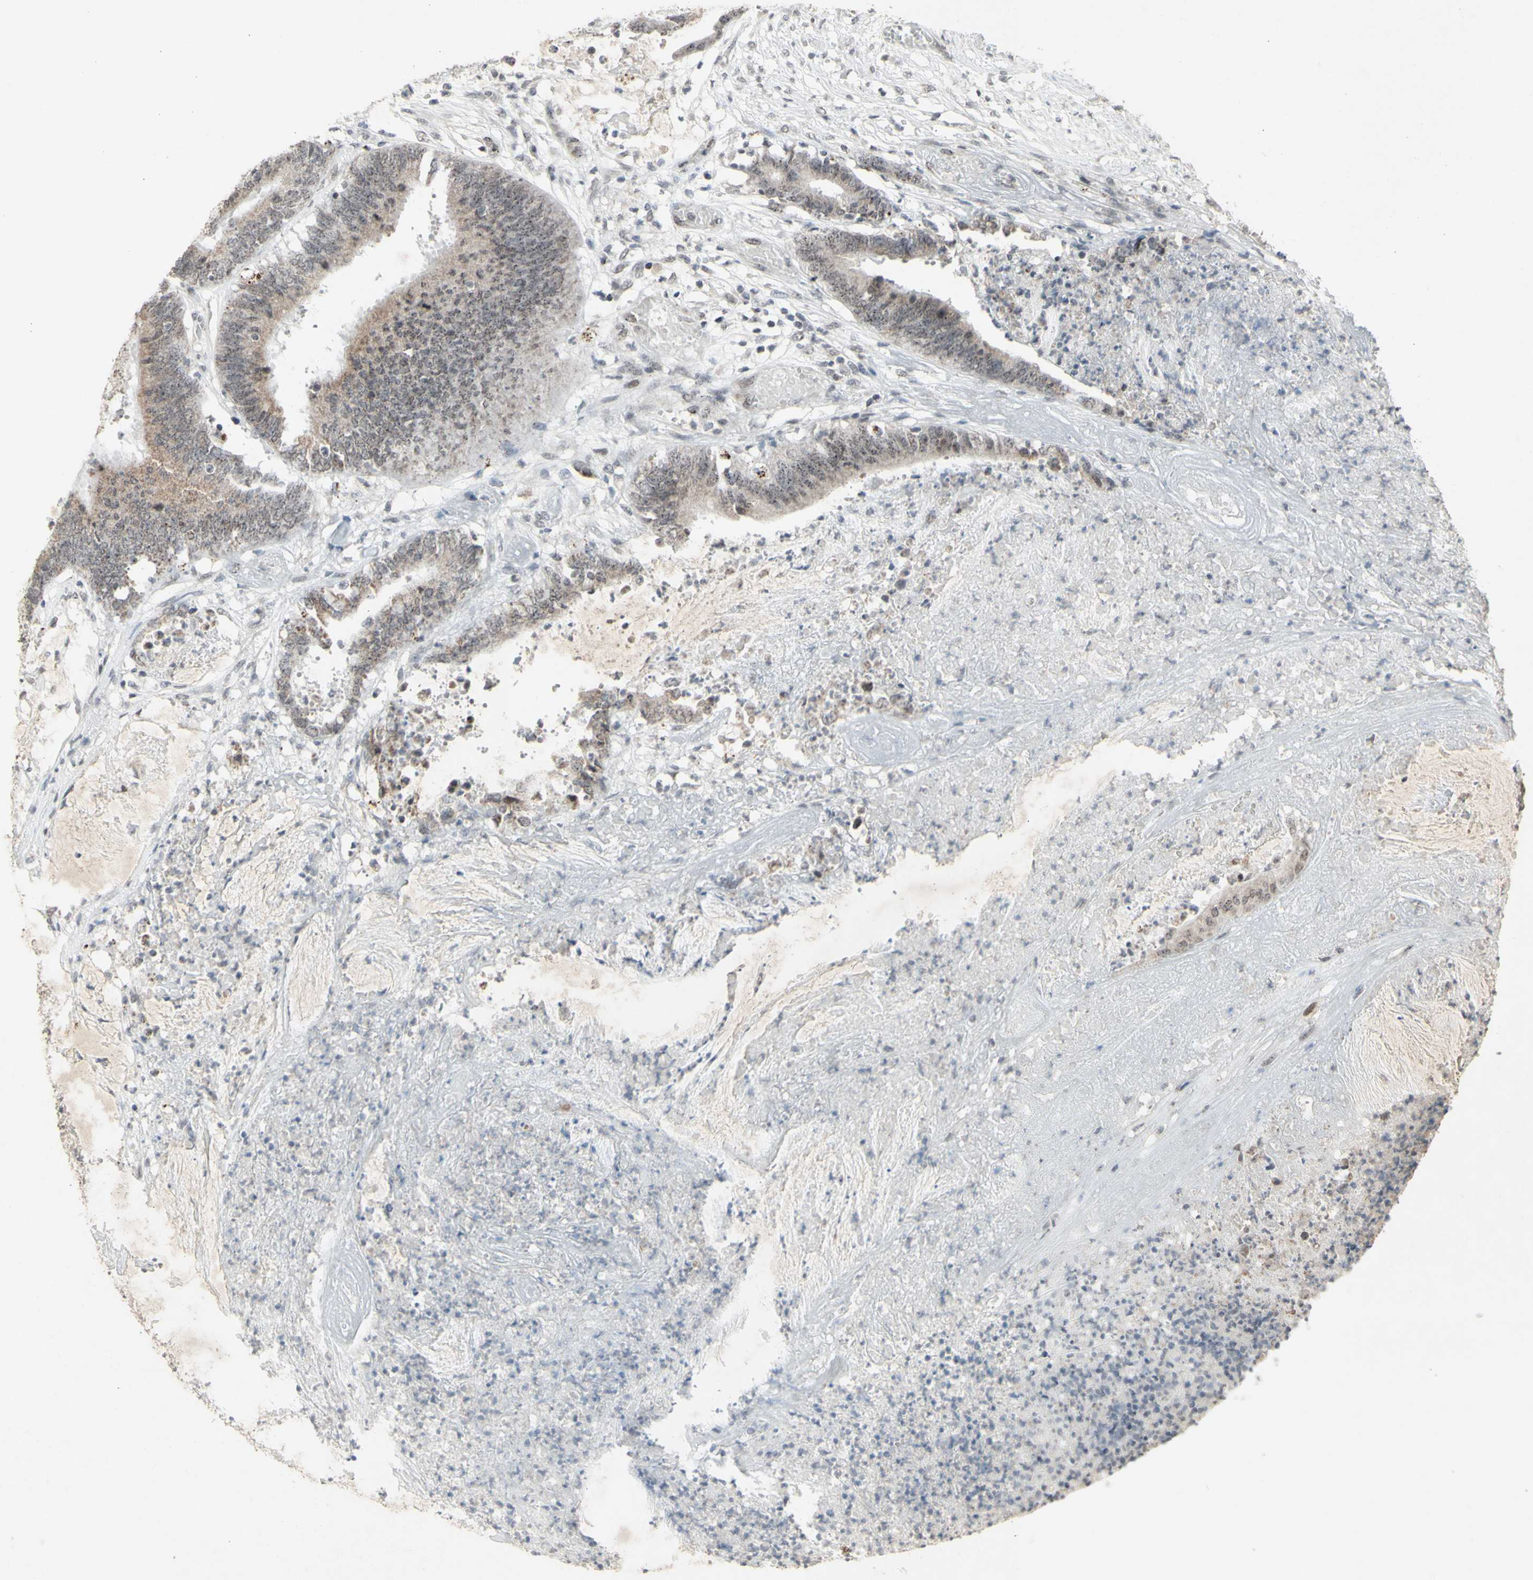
{"staining": {"intensity": "weak", "quantity": ">75%", "location": "cytoplasmic/membranous"}, "tissue": "colorectal cancer", "cell_type": "Tumor cells", "image_type": "cancer", "snomed": [{"axis": "morphology", "description": "Adenocarcinoma, NOS"}, {"axis": "topography", "description": "Rectum"}], "caption": "Immunohistochemical staining of colorectal cancer demonstrates low levels of weak cytoplasmic/membranous protein positivity in about >75% of tumor cells. Immunohistochemistry (ihc) stains the protein in brown and the nuclei are stained blue.", "gene": "CENPB", "patient": {"sex": "female", "age": 66}}